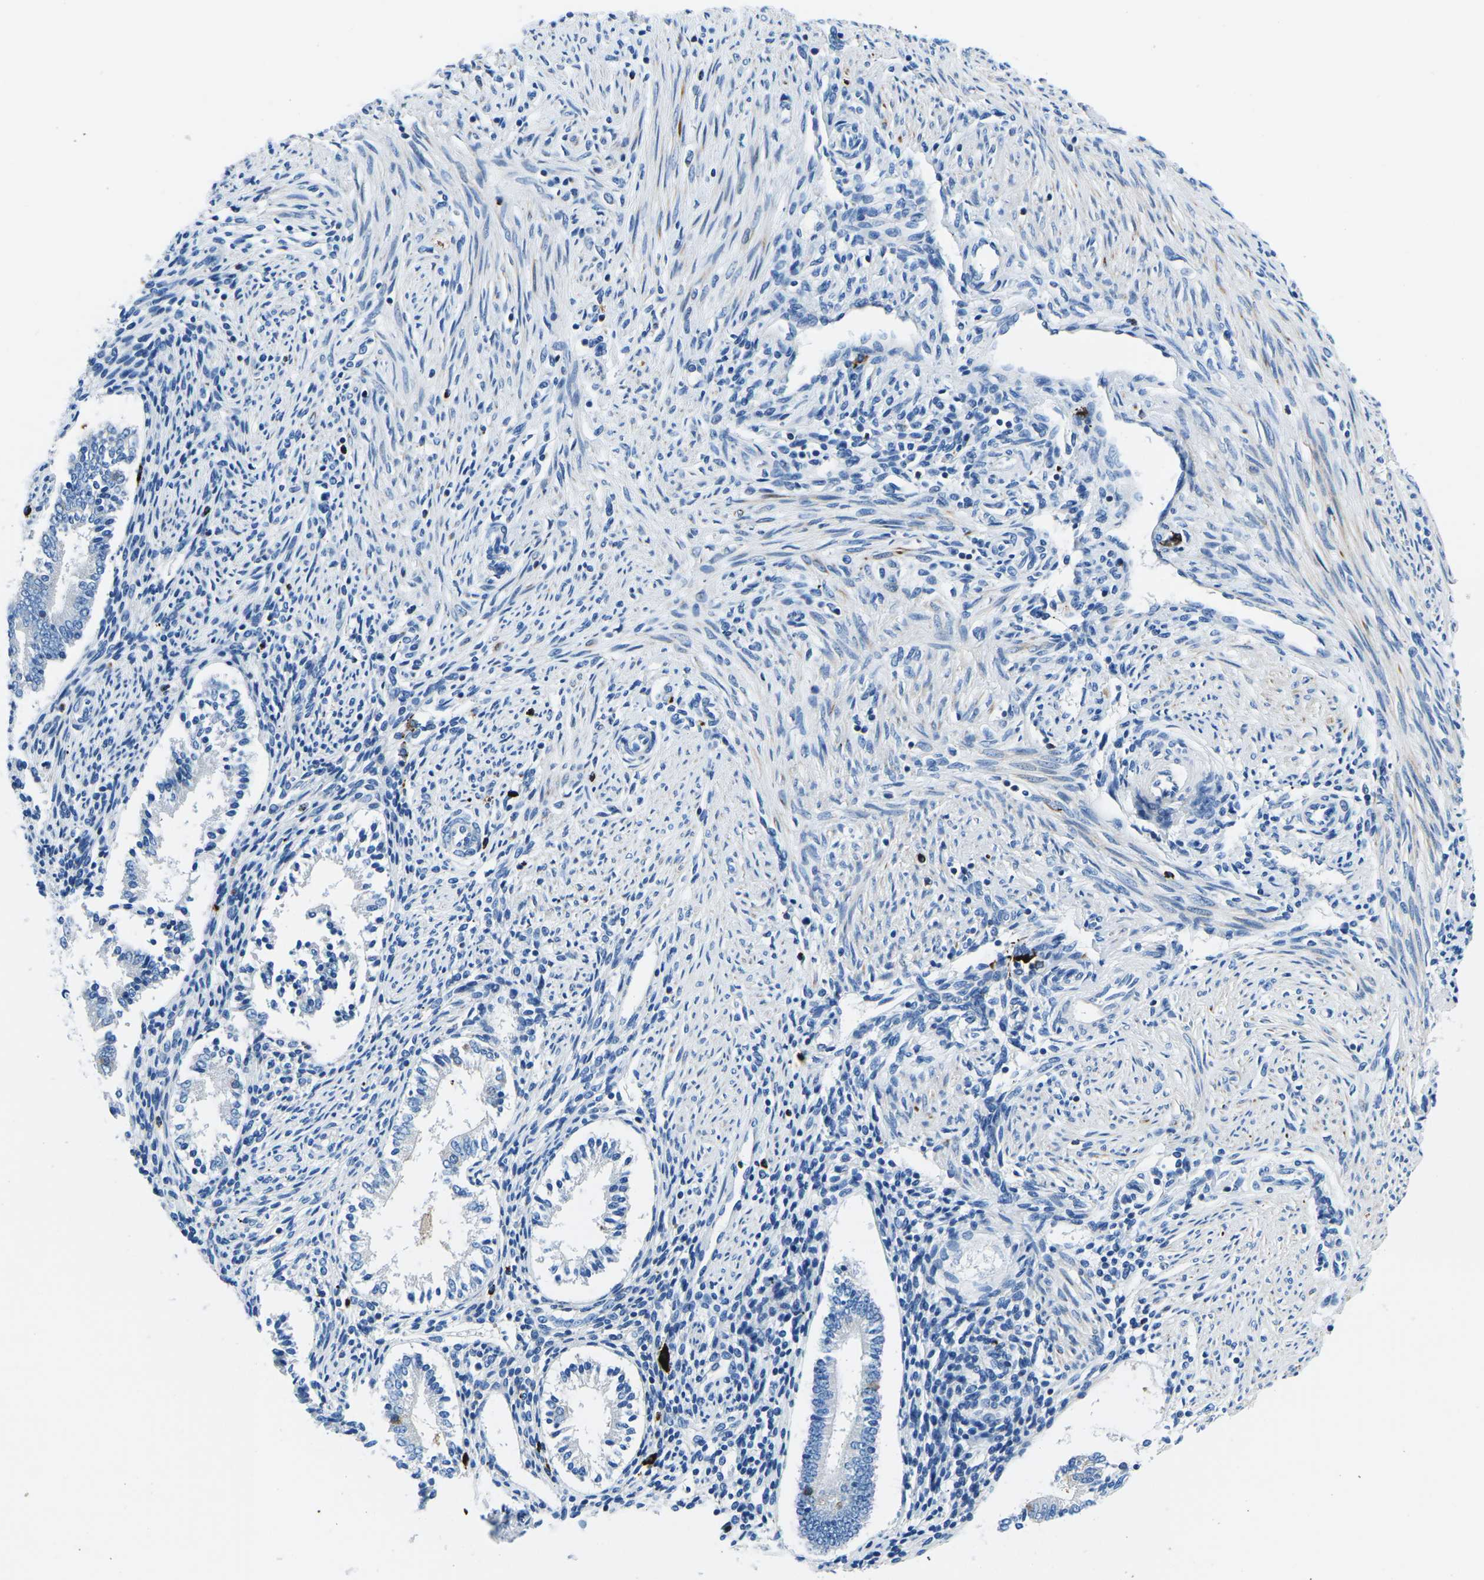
{"staining": {"intensity": "negative", "quantity": "none", "location": "none"}, "tissue": "endometrium", "cell_type": "Cells in endometrial stroma", "image_type": "normal", "snomed": [{"axis": "morphology", "description": "Normal tissue, NOS"}, {"axis": "topography", "description": "Endometrium"}], "caption": "The IHC photomicrograph has no significant staining in cells in endometrial stroma of endometrium.", "gene": "MC4R", "patient": {"sex": "female", "age": 42}}